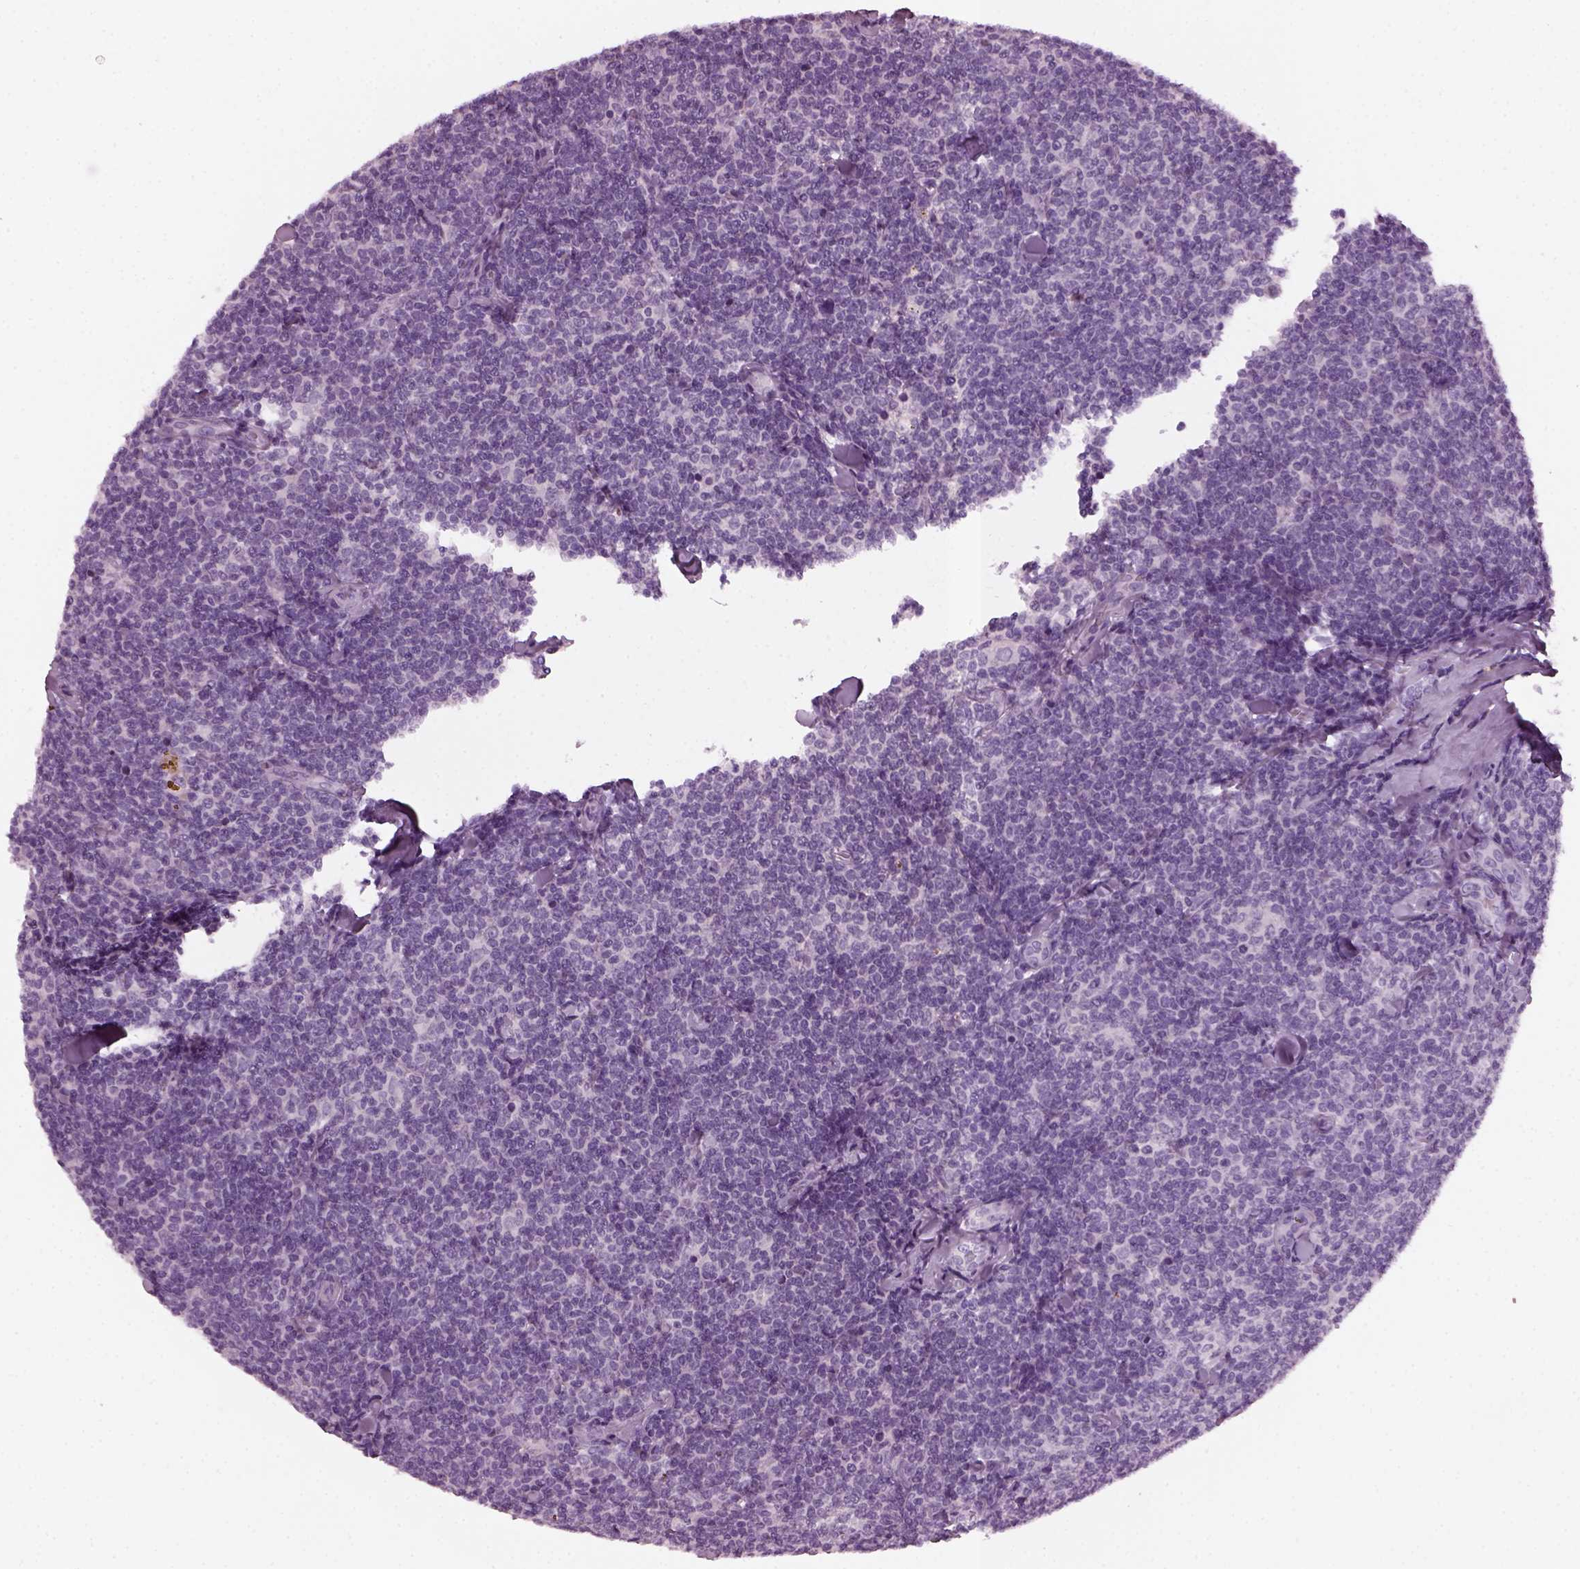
{"staining": {"intensity": "negative", "quantity": "none", "location": "none"}, "tissue": "lymphoma", "cell_type": "Tumor cells", "image_type": "cancer", "snomed": [{"axis": "morphology", "description": "Malignant lymphoma, non-Hodgkin's type, Low grade"}, {"axis": "topography", "description": "Lymph node"}], "caption": "Protein analysis of lymphoma reveals no significant expression in tumor cells.", "gene": "DPYSL5", "patient": {"sex": "female", "age": 56}}